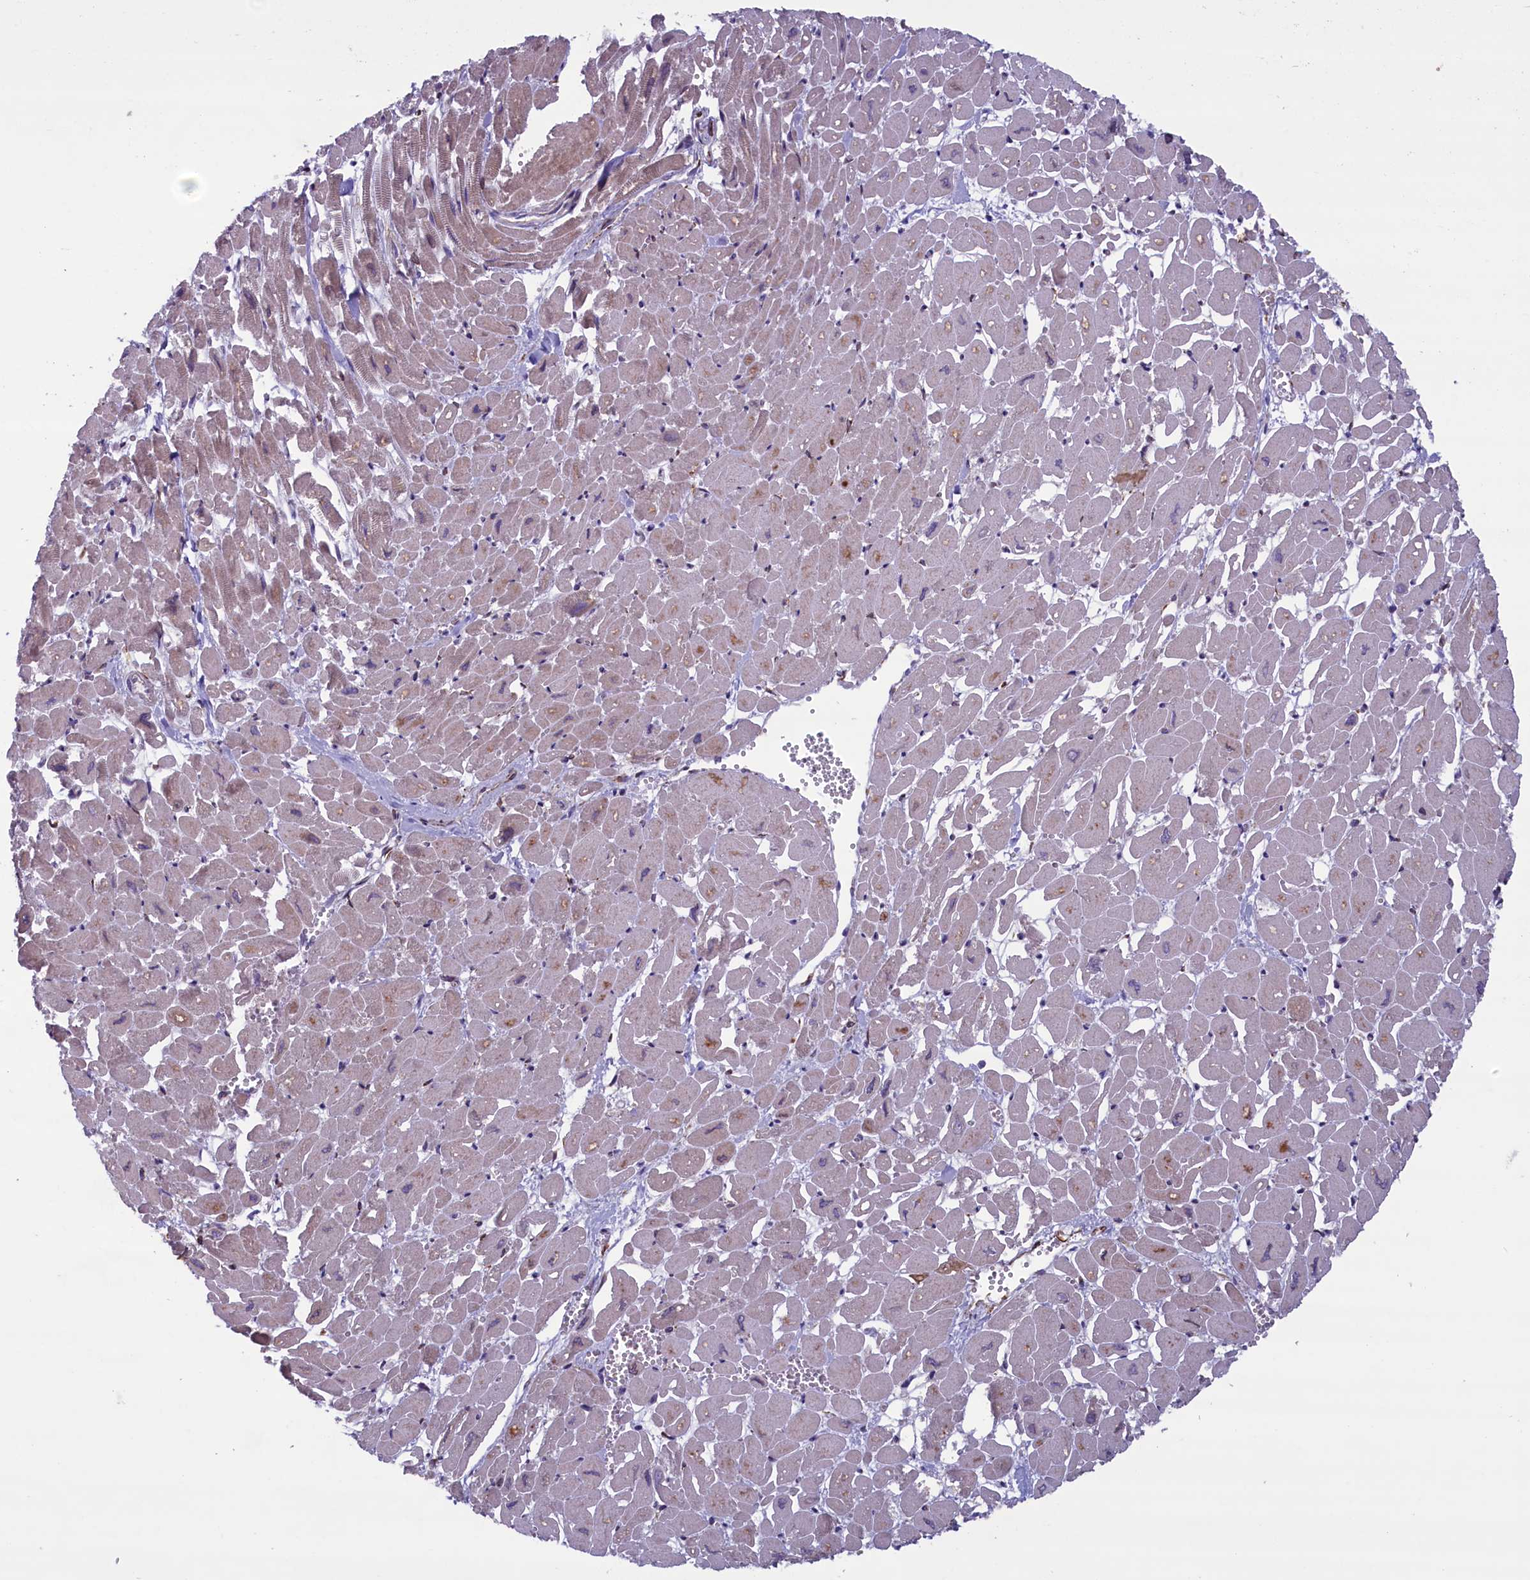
{"staining": {"intensity": "moderate", "quantity": "25%-75%", "location": "cytoplasmic/membranous"}, "tissue": "heart muscle", "cell_type": "Cardiomyocytes", "image_type": "normal", "snomed": [{"axis": "morphology", "description": "Normal tissue, NOS"}, {"axis": "topography", "description": "Heart"}], "caption": "Heart muscle stained with DAB IHC exhibits medium levels of moderate cytoplasmic/membranous staining in approximately 25%-75% of cardiomyocytes. (brown staining indicates protein expression, while blue staining denotes nuclei).", "gene": "MIEF2", "patient": {"sex": "male", "age": 54}}